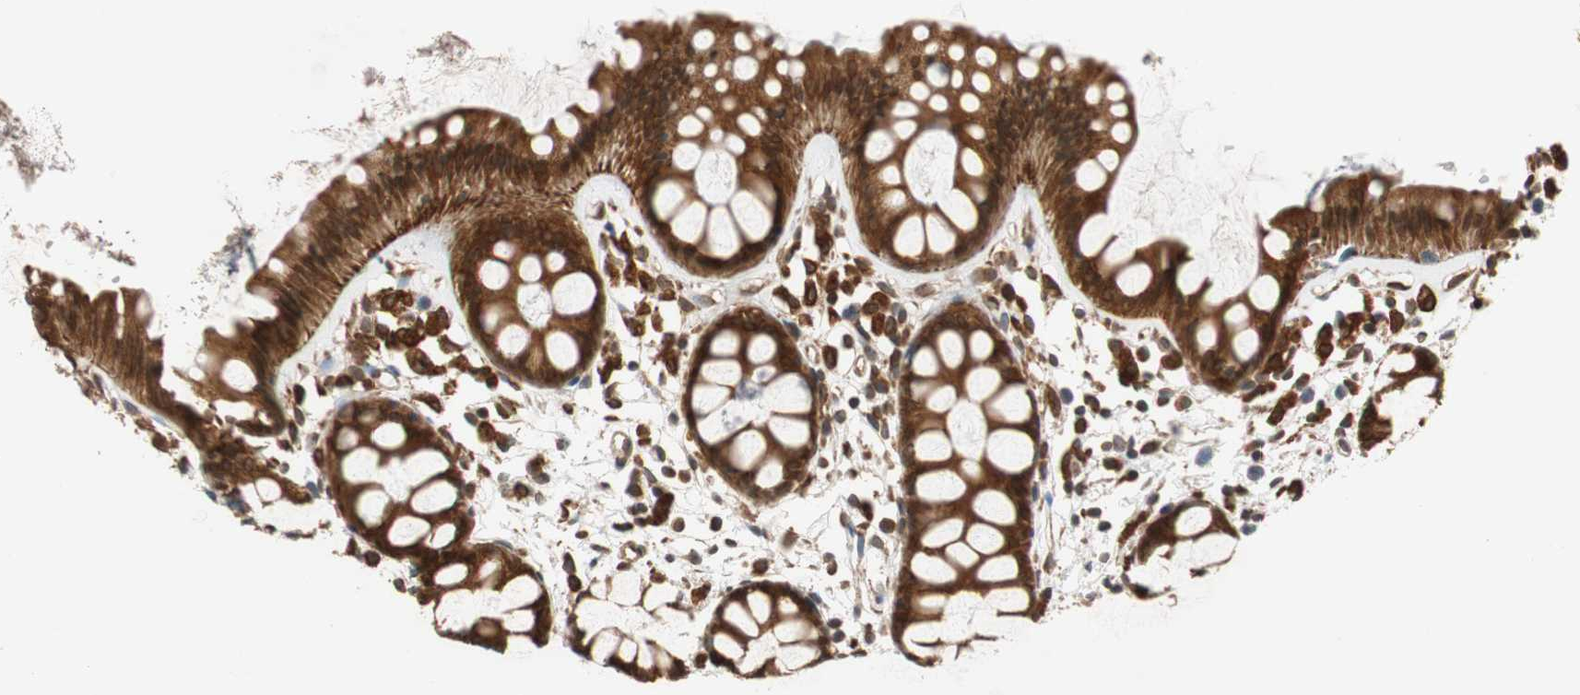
{"staining": {"intensity": "strong", "quantity": ">75%", "location": "cytoplasmic/membranous,nuclear"}, "tissue": "rectum", "cell_type": "Glandular cells", "image_type": "normal", "snomed": [{"axis": "morphology", "description": "Normal tissue, NOS"}, {"axis": "topography", "description": "Rectum"}], "caption": "Unremarkable rectum demonstrates strong cytoplasmic/membranous,nuclear positivity in approximately >75% of glandular cells.", "gene": "AUP1", "patient": {"sex": "female", "age": 66}}